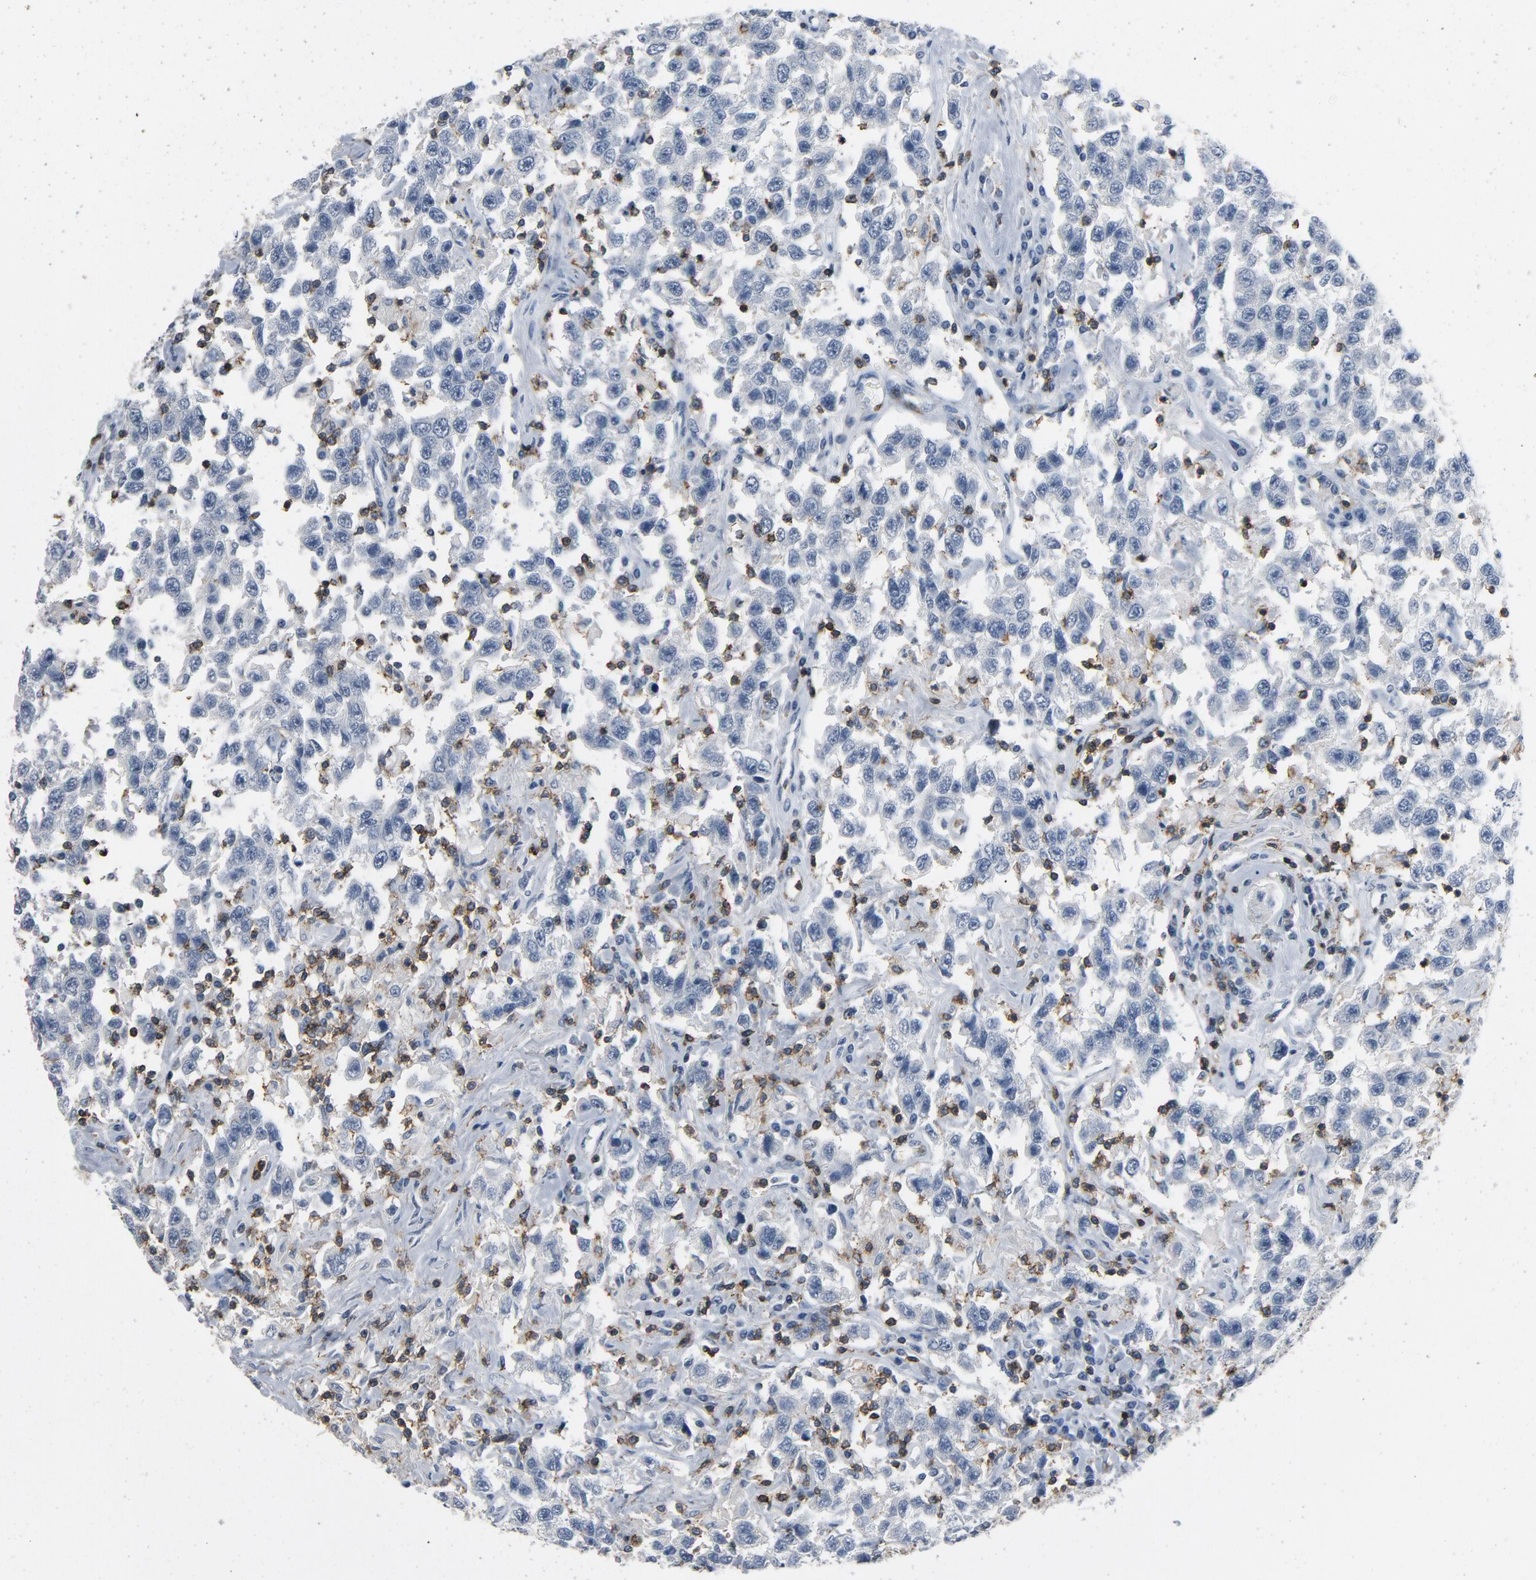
{"staining": {"intensity": "negative", "quantity": "none", "location": "none"}, "tissue": "testis cancer", "cell_type": "Tumor cells", "image_type": "cancer", "snomed": [{"axis": "morphology", "description": "Seminoma, NOS"}, {"axis": "topography", "description": "Testis"}], "caption": "Micrograph shows no significant protein expression in tumor cells of testis cancer (seminoma).", "gene": "LCK", "patient": {"sex": "male", "age": 41}}